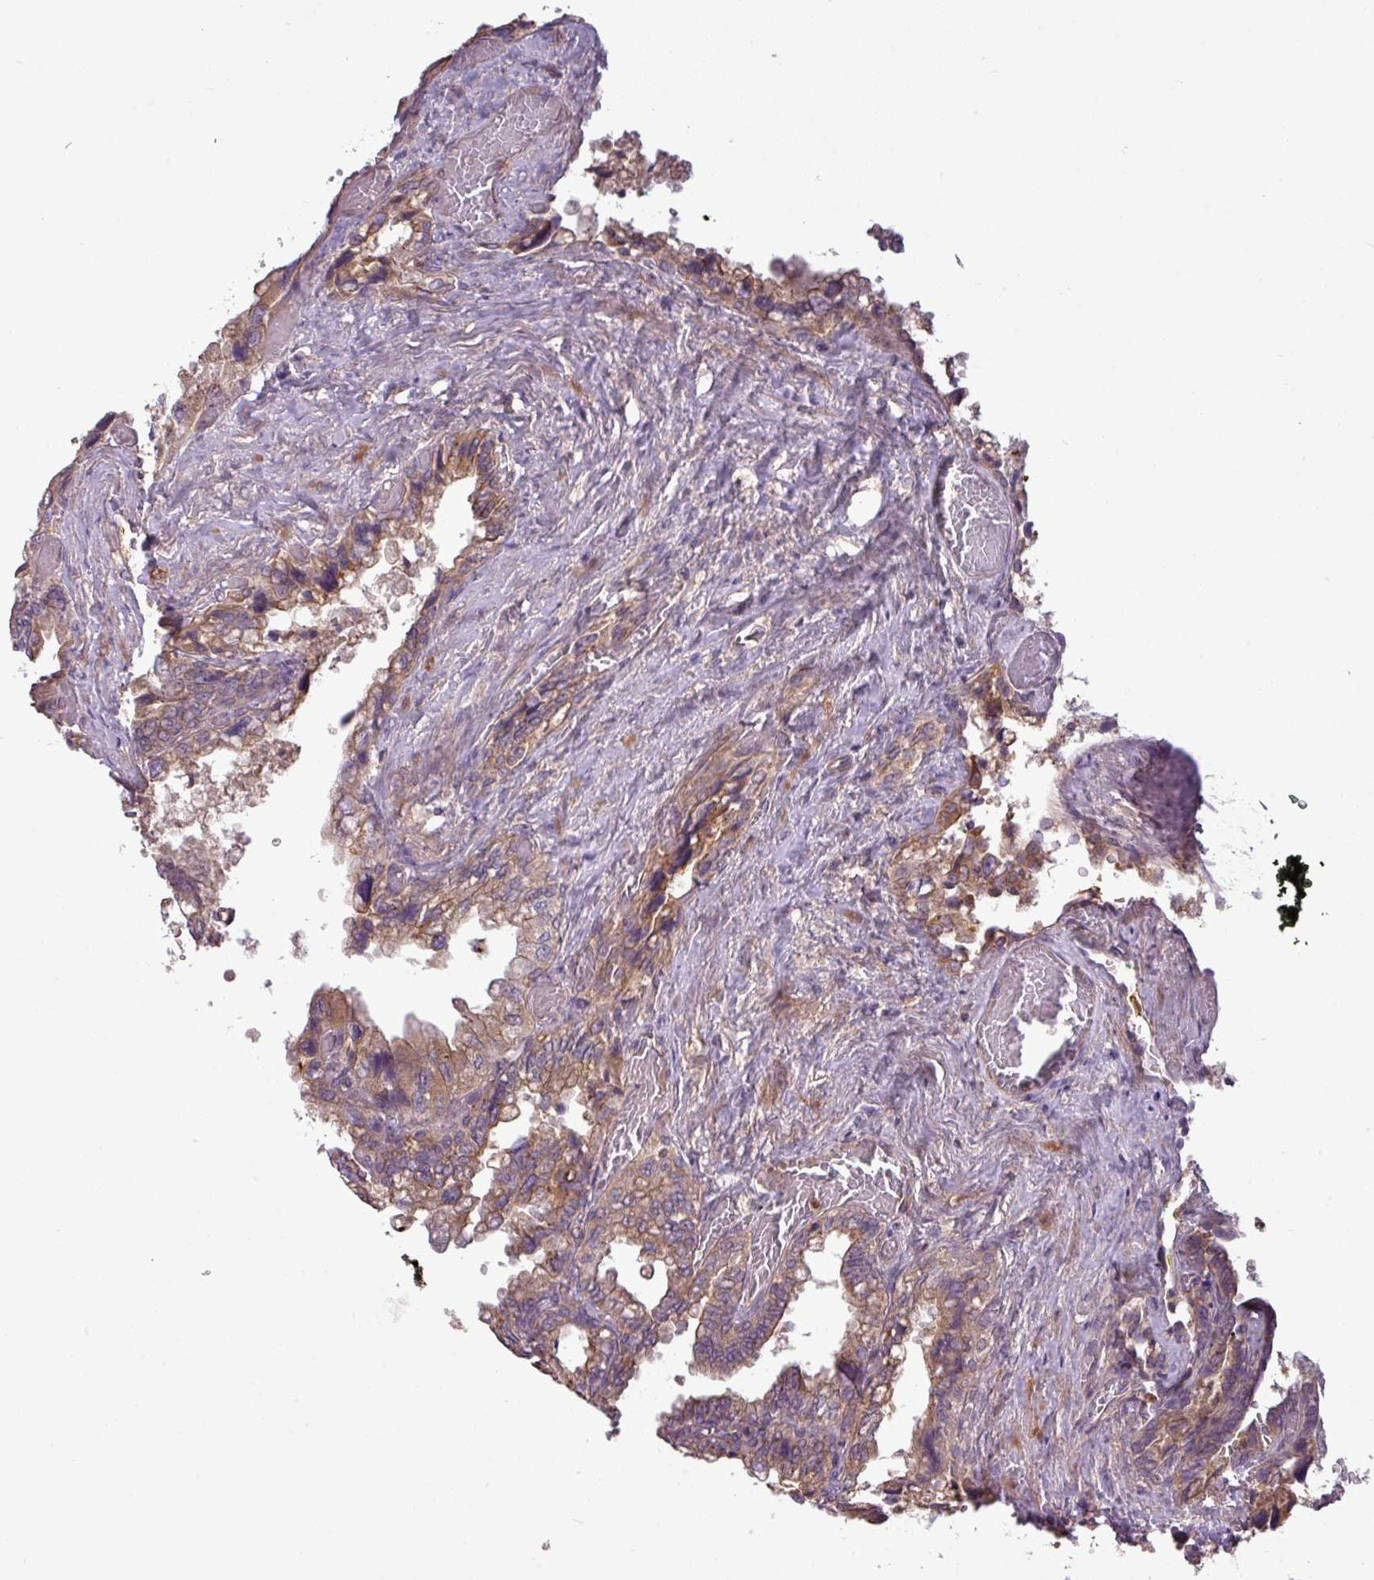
{"staining": {"intensity": "moderate", "quantity": ">75%", "location": "cytoplasmic/membranous"}, "tissue": "seminal vesicle", "cell_type": "Glandular cells", "image_type": "normal", "snomed": [{"axis": "morphology", "description": "Normal tissue, NOS"}, {"axis": "topography", "description": "Seminal veicle"}, {"axis": "topography", "description": "Peripheral nerve tissue"}], "caption": "The image reveals a brown stain indicating the presence of a protein in the cytoplasmic/membranous of glandular cells in seminal vesicle. (brown staining indicates protein expression, while blue staining denotes nuclei).", "gene": "PAPLN", "patient": {"sex": "male", "age": 60}}